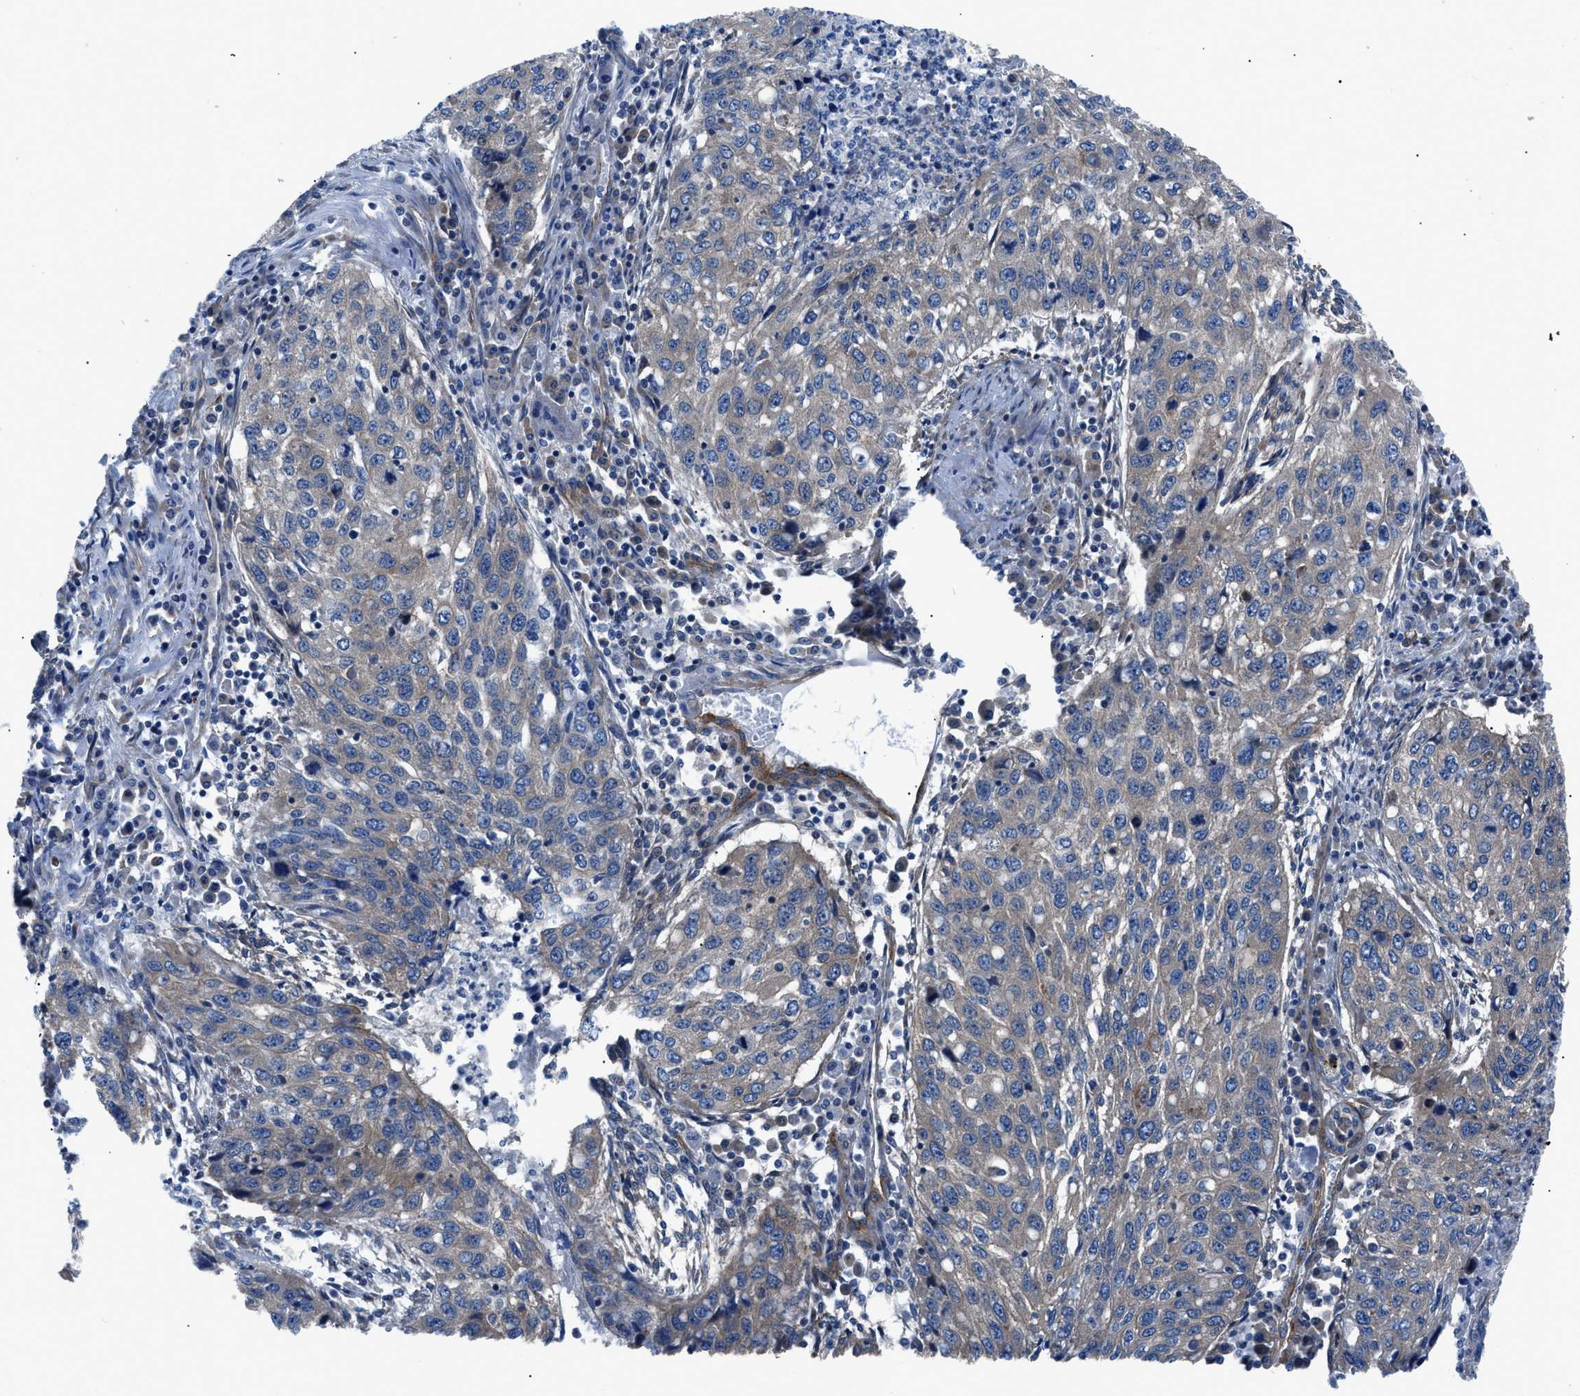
{"staining": {"intensity": "negative", "quantity": "none", "location": "none"}, "tissue": "lung cancer", "cell_type": "Tumor cells", "image_type": "cancer", "snomed": [{"axis": "morphology", "description": "Squamous cell carcinoma, NOS"}, {"axis": "topography", "description": "Lung"}], "caption": "Tumor cells are negative for brown protein staining in lung cancer.", "gene": "TRIP4", "patient": {"sex": "female", "age": 63}}